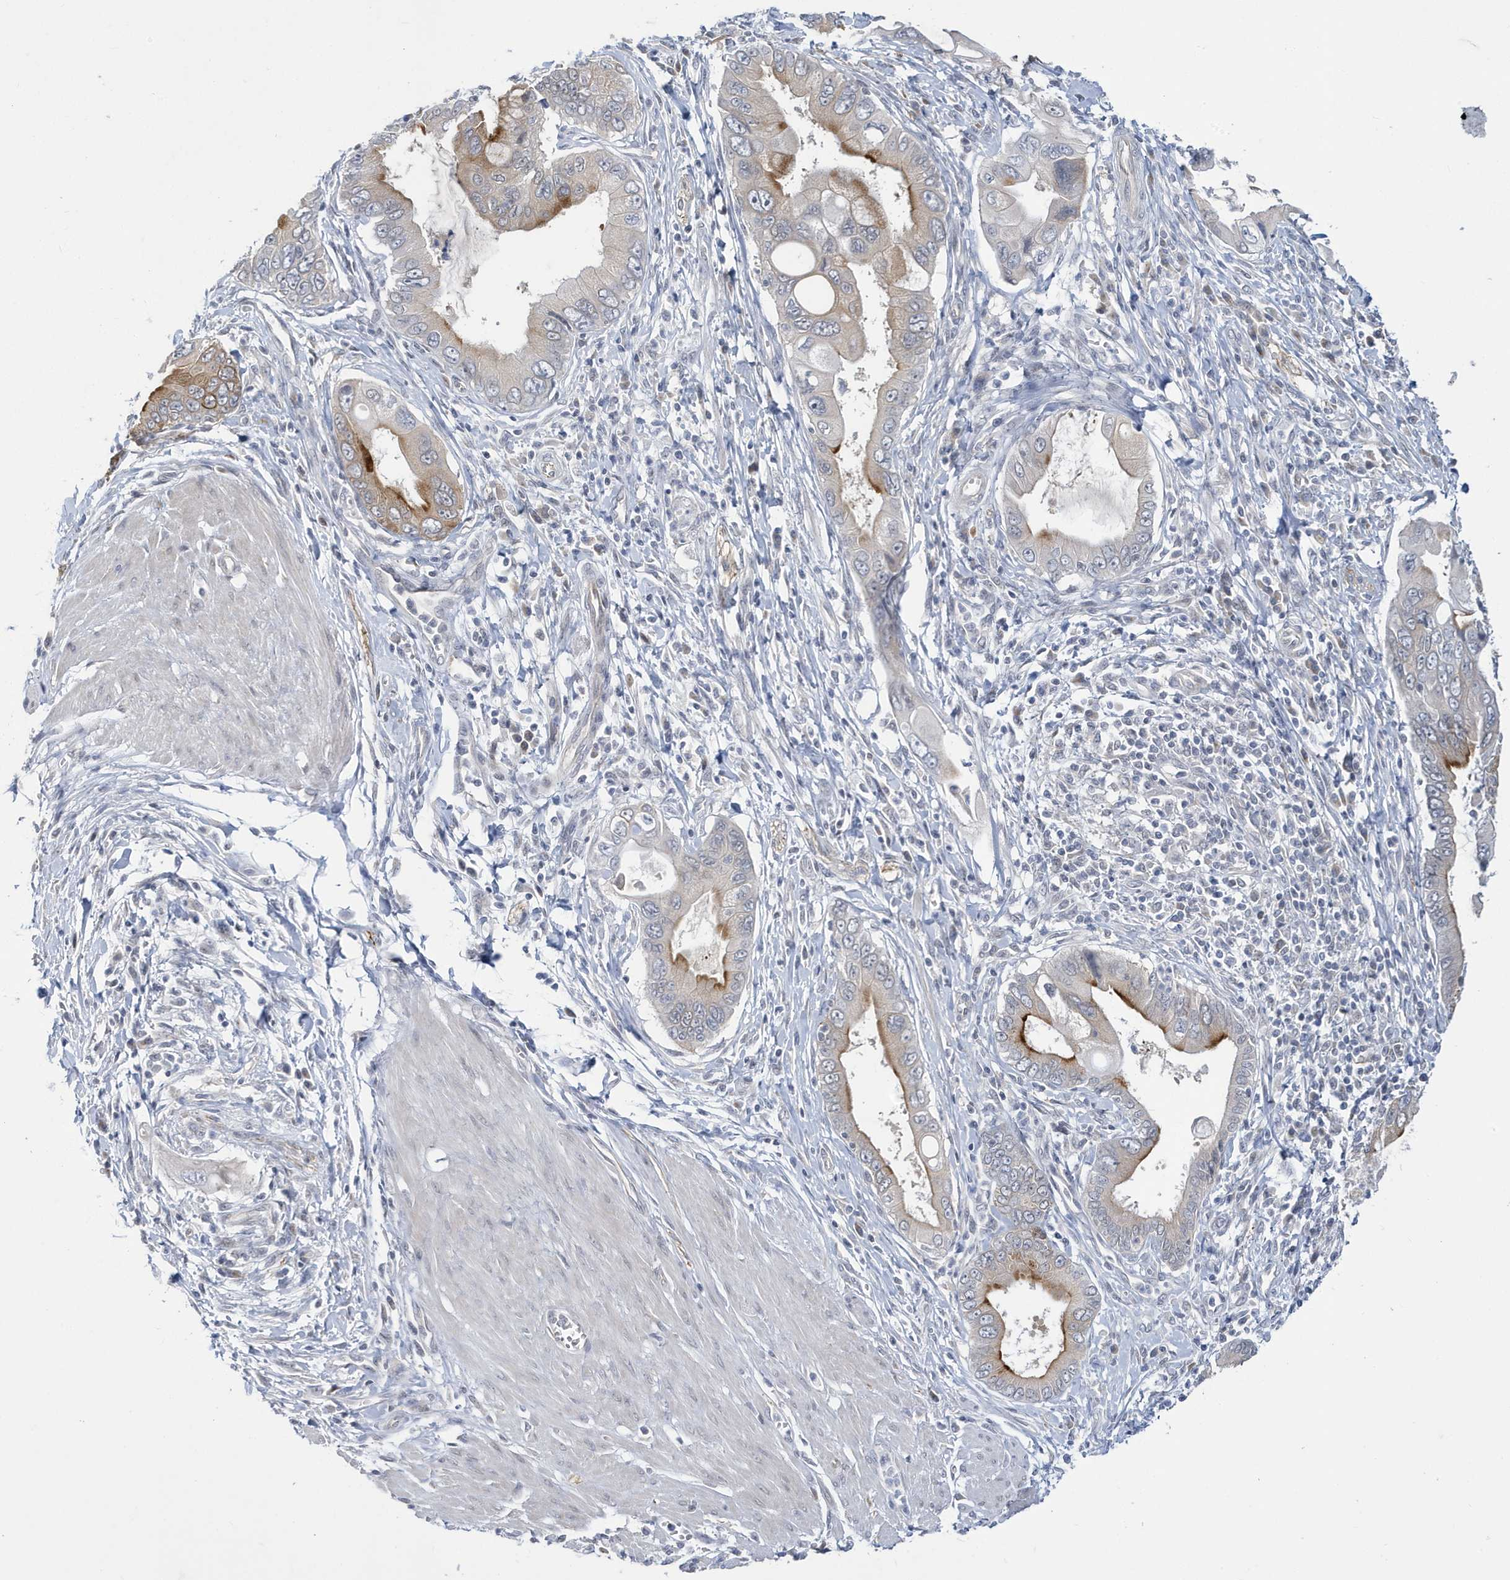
{"staining": {"intensity": "strong", "quantity": "<25%", "location": "cytoplasmic/membranous"}, "tissue": "pancreatic cancer", "cell_type": "Tumor cells", "image_type": "cancer", "snomed": [{"axis": "morphology", "description": "Adenocarcinoma, NOS"}, {"axis": "topography", "description": "Pancreas"}], "caption": "Immunohistochemistry (IHC) micrograph of pancreatic adenocarcinoma stained for a protein (brown), which exhibits medium levels of strong cytoplasmic/membranous positivity in approximately <25% of tumor cells.", "gene": "ZNF654", "patient": {"sex": "male", "age": 78}}